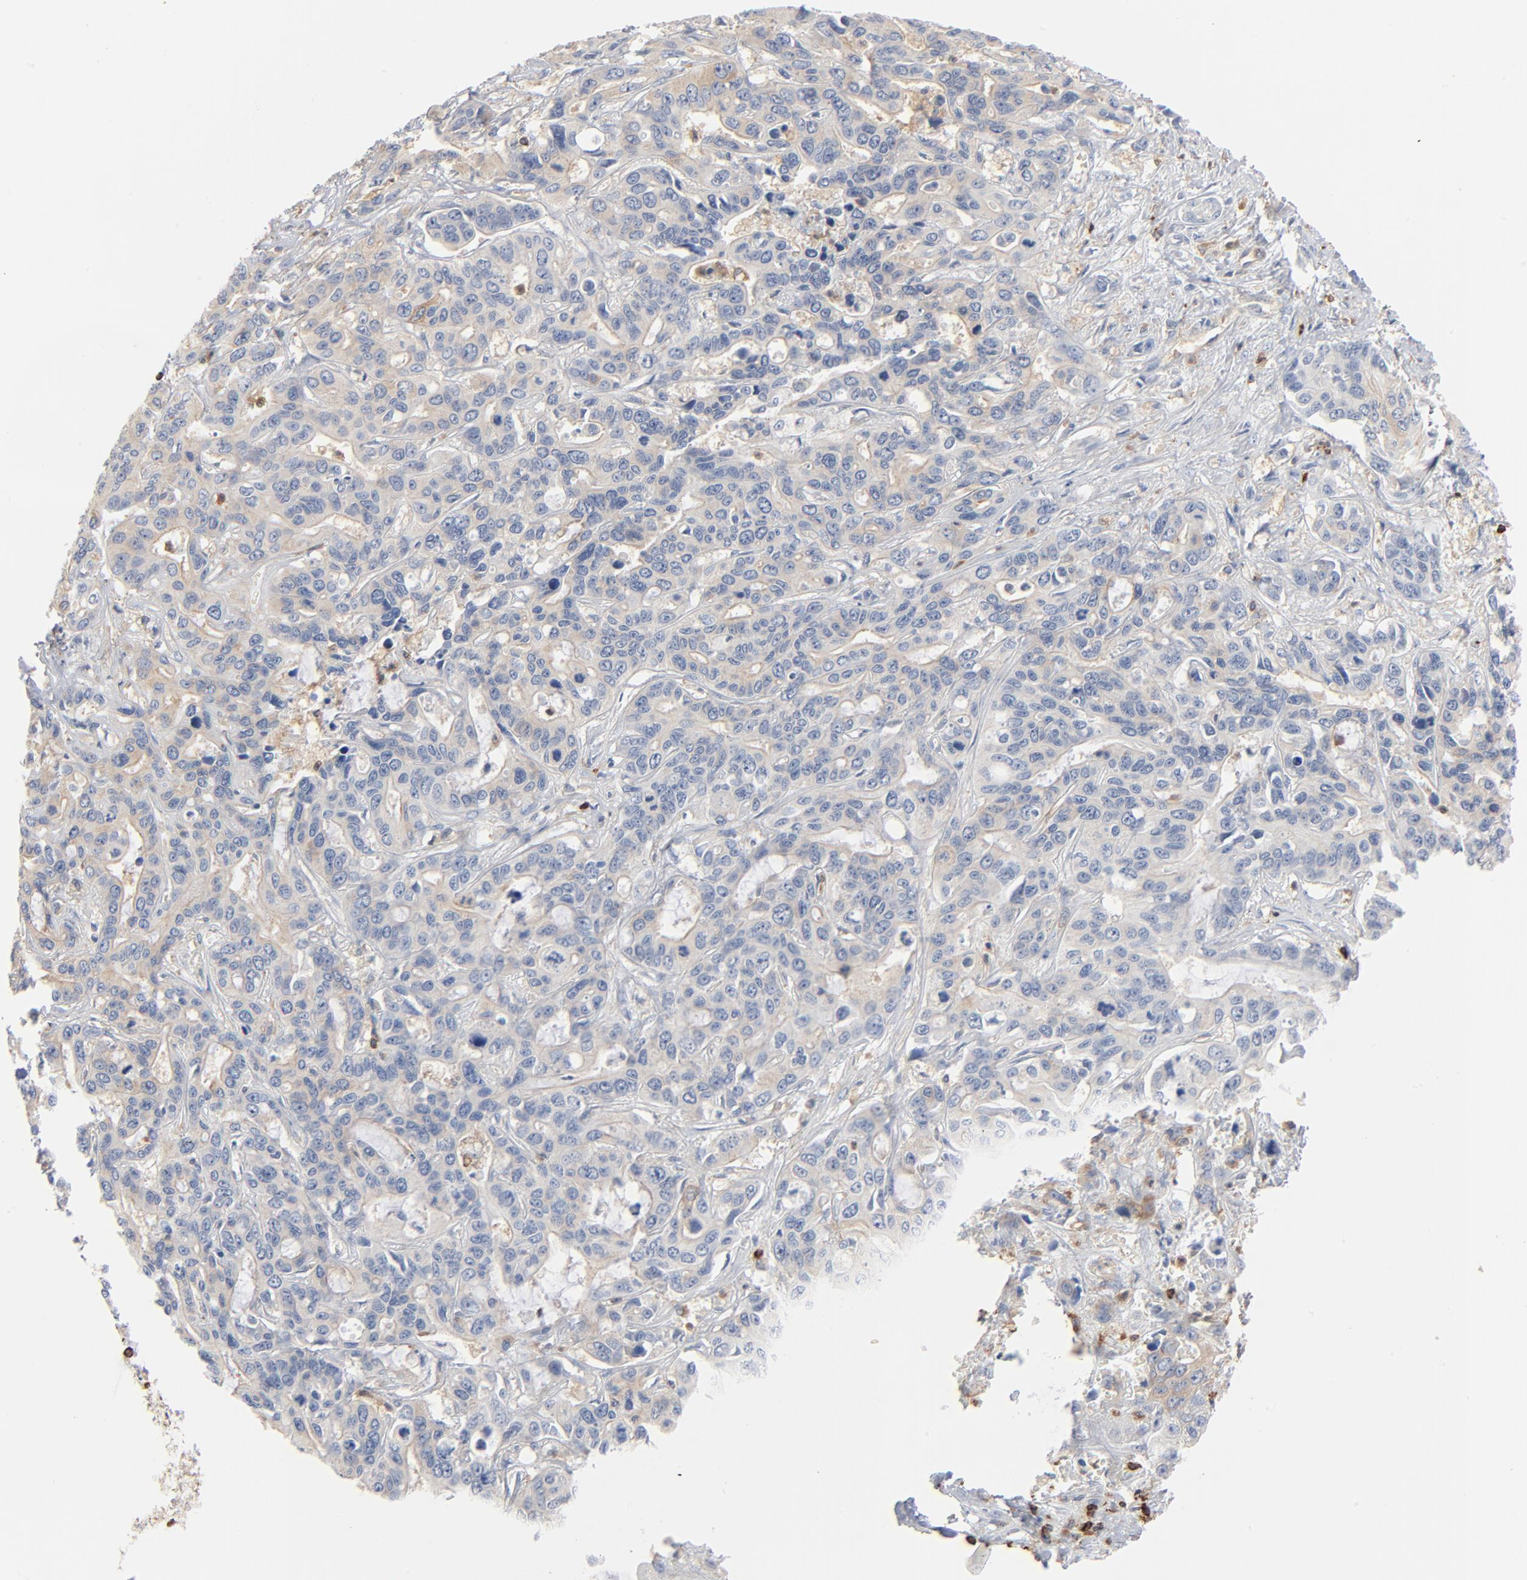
{"staining": {"intensity": "negative", "quantity": "none", "location": "none"}, "tissue": "liver cancer", "cell_type": "Tumor cells", "image_type": "cancer", "snomed": [{"axis": "morphology", "description": "Cholangiocarcinoma"}, {"axis": "topography", "description": "Liver"}], "caption": "High power microscopy micrograph of an immunohistochemistry (IHC) image of liver cancer, revealing no significant expression in tumor cells.", "gene": "SH3KBP1", "patient": {"sex": "female", "age": 65}}